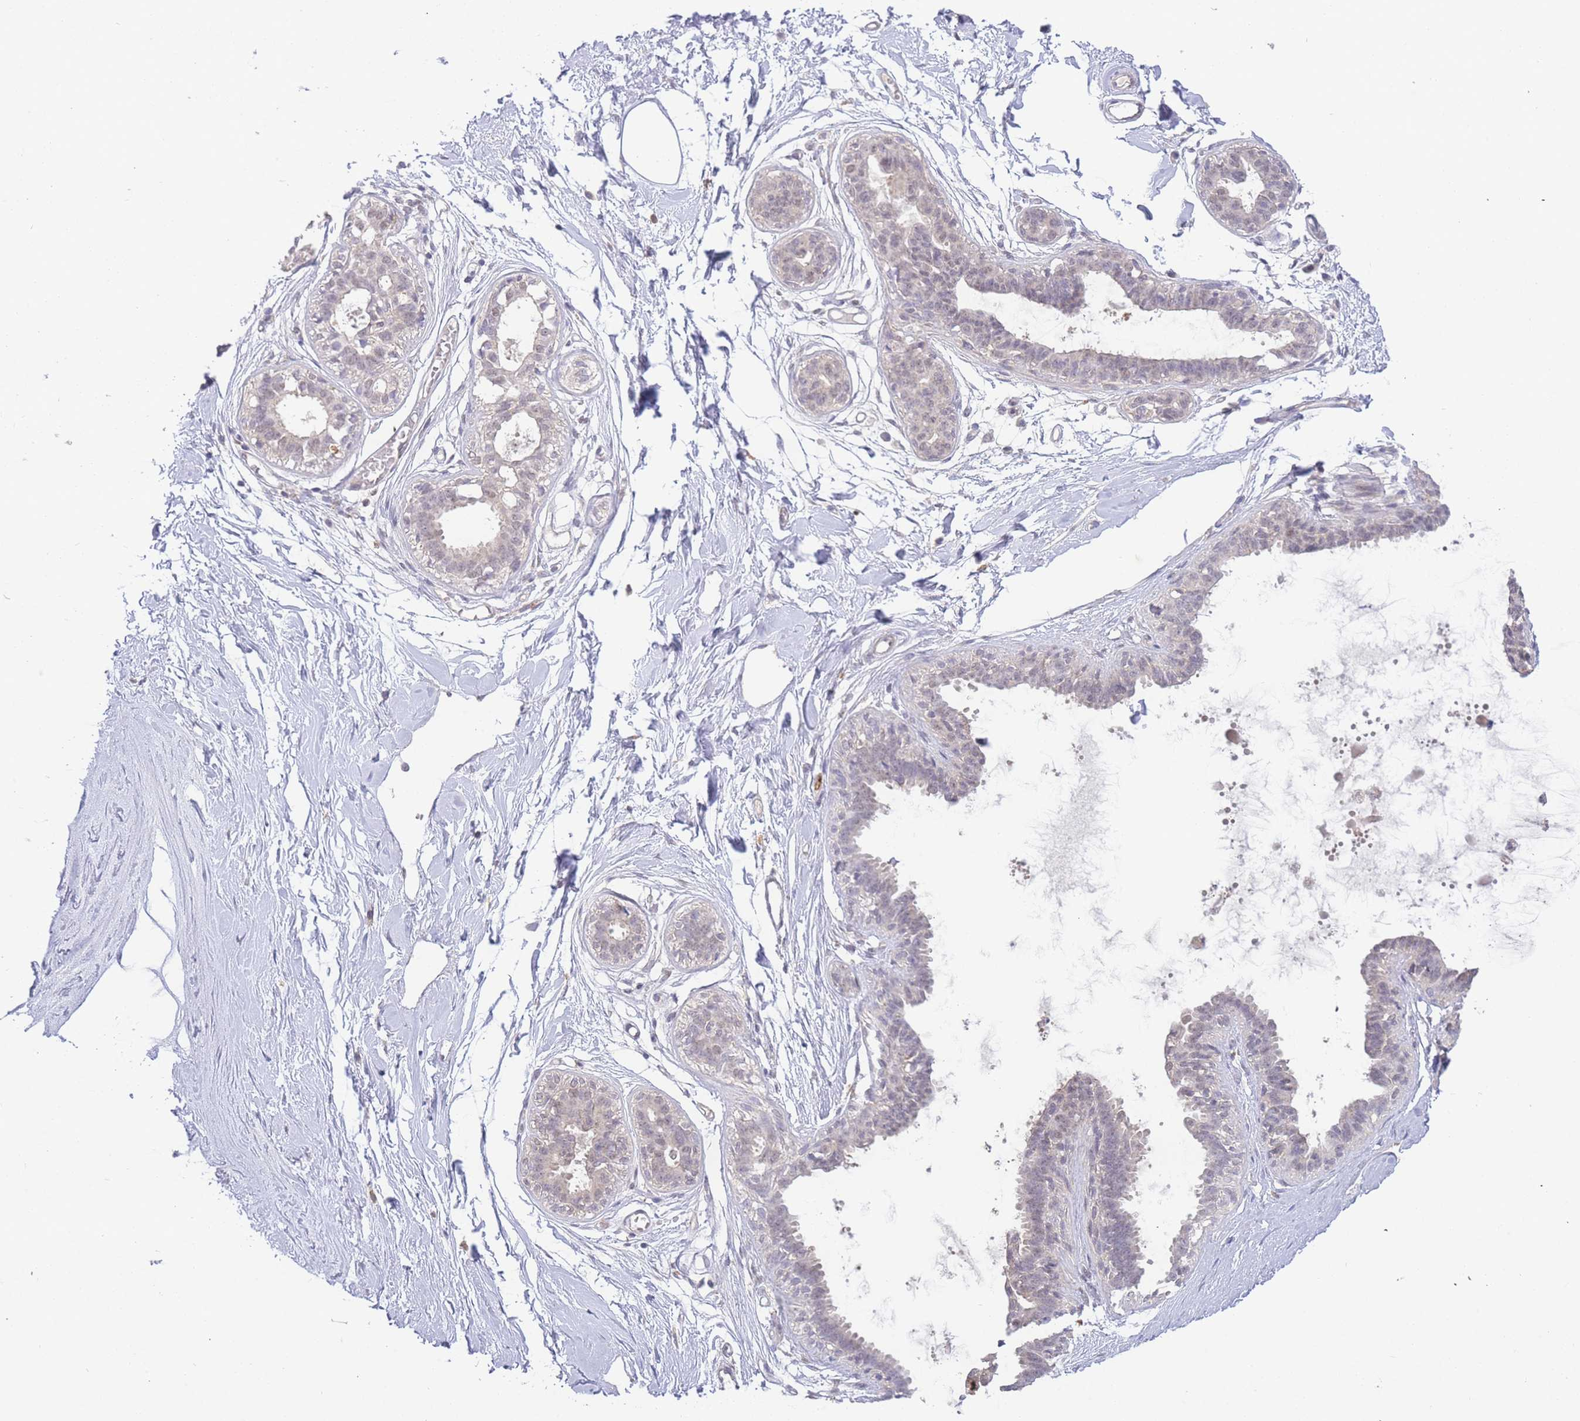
{"staining": {"intensity": "negative", "quantity": "none", "location": "none"}, "tissue": "breast", "cell_type": "Adipocytes", "image_type": "normal", "snomed": [{"axis": "morphology", "description": "Normal tissue, NOS"}, {"axis": "topography", "description": "Breast"}], "caption": "The photomicrograph exhibits no staining of adipocytes in unremarkable breast.", "gene": "RNF144B", "patient": {"sex": "female", "age": 45}}